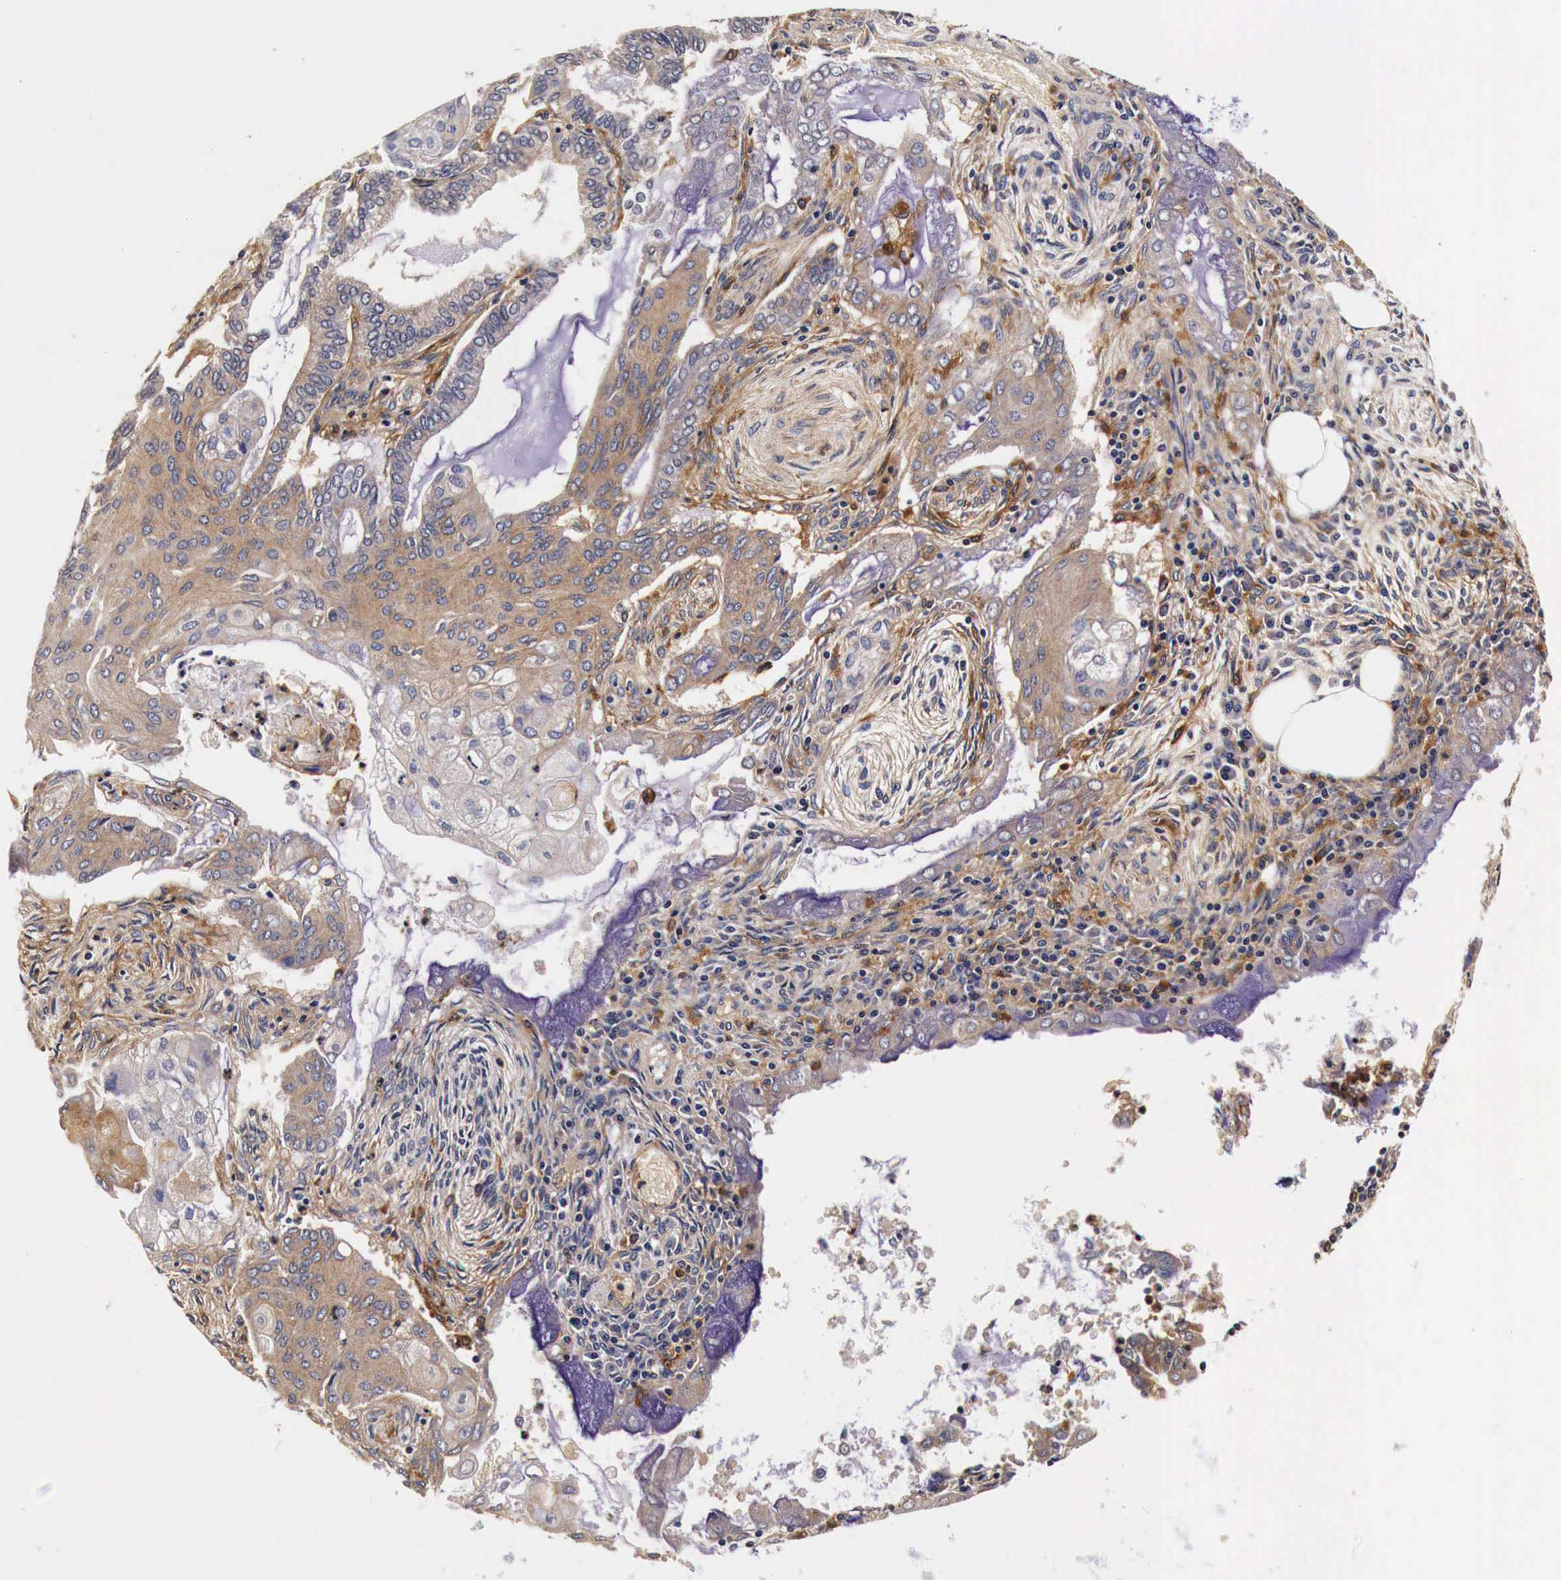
{"staining": {"intensity": "moderate", "quantity": "25%-75%", "location": "cytoplasmic/membranous"}, "tissue": "endometrial cancer", "cell_type": "Tumor cells", "image_type": "cancer", "snomed": [{"axis": "morphology", "description": "Adenocarcinoma, NOS"}, {"axis": "topography", "description": "Endometrium"}], "caption": "High-magnification brightfield microscopy of adenocarcinoma (endometrial) stained with DAB (brown) and counterstained with hematoxylin (blue). tumor cells exhibit moderate cytoplasmic/membranous positivity is seen in approximately25%-75% of cells.", "gene": "RP2", "patient": {"sex": "female", "age": 79}}